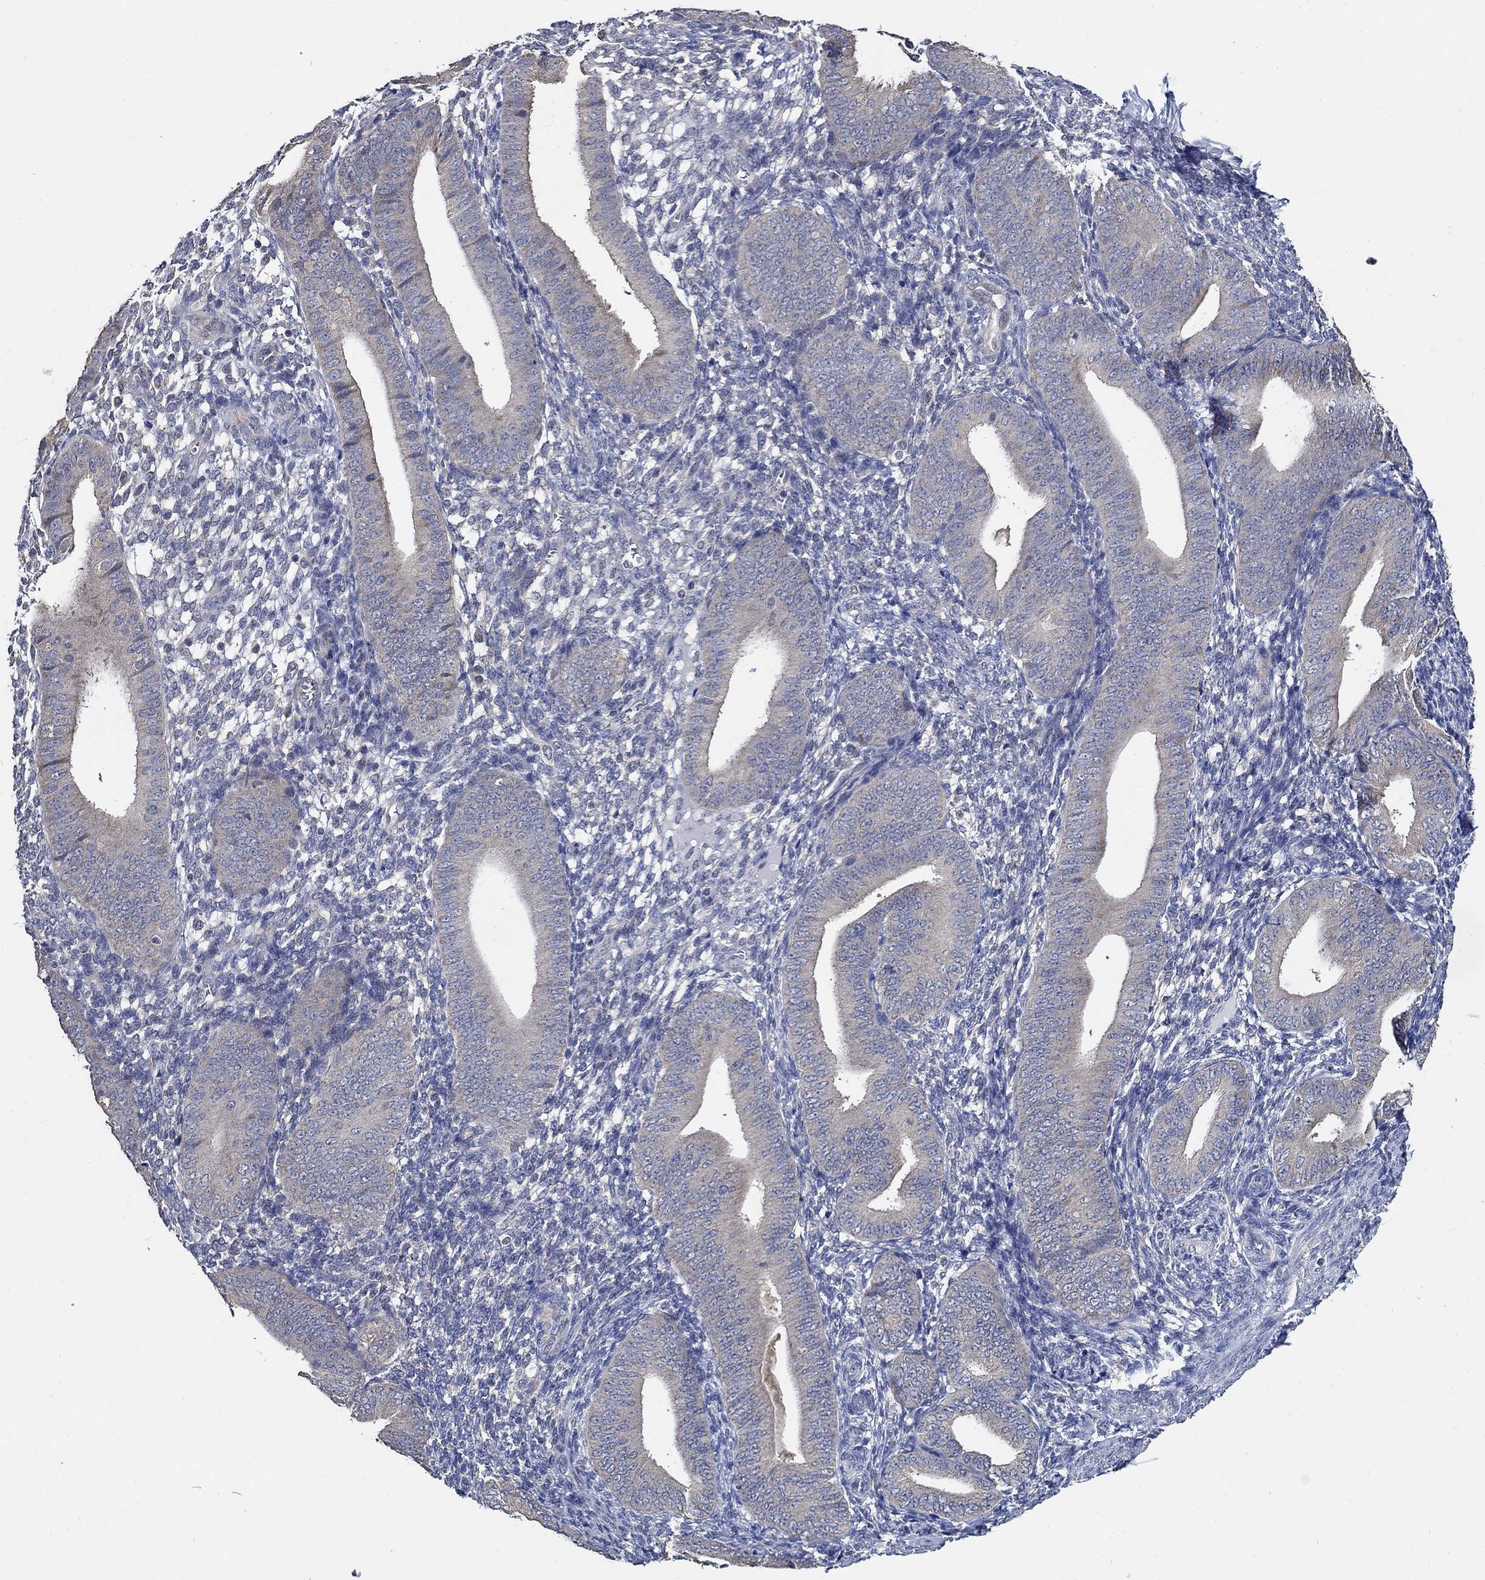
{"staining": {"intensity": "negative", "quantity": "none", "location": "none"}, "tissue": "endometrium", "cell_type": "Cells in endometrial stroma", "image_type": "normal", "snomed": [{"axis": "morphology", "description": "Normal tissue, NOS"}, {"axis": "topography", "description": "Endometrium"}], "caption": "Cells in endometrial stroma show no significant expression in benign endometrium. (Immunohistochemistry, brightfield microscopy, high magnification).", "gene": "WDR53", "patient": {"sex": "female", "age": 39}}